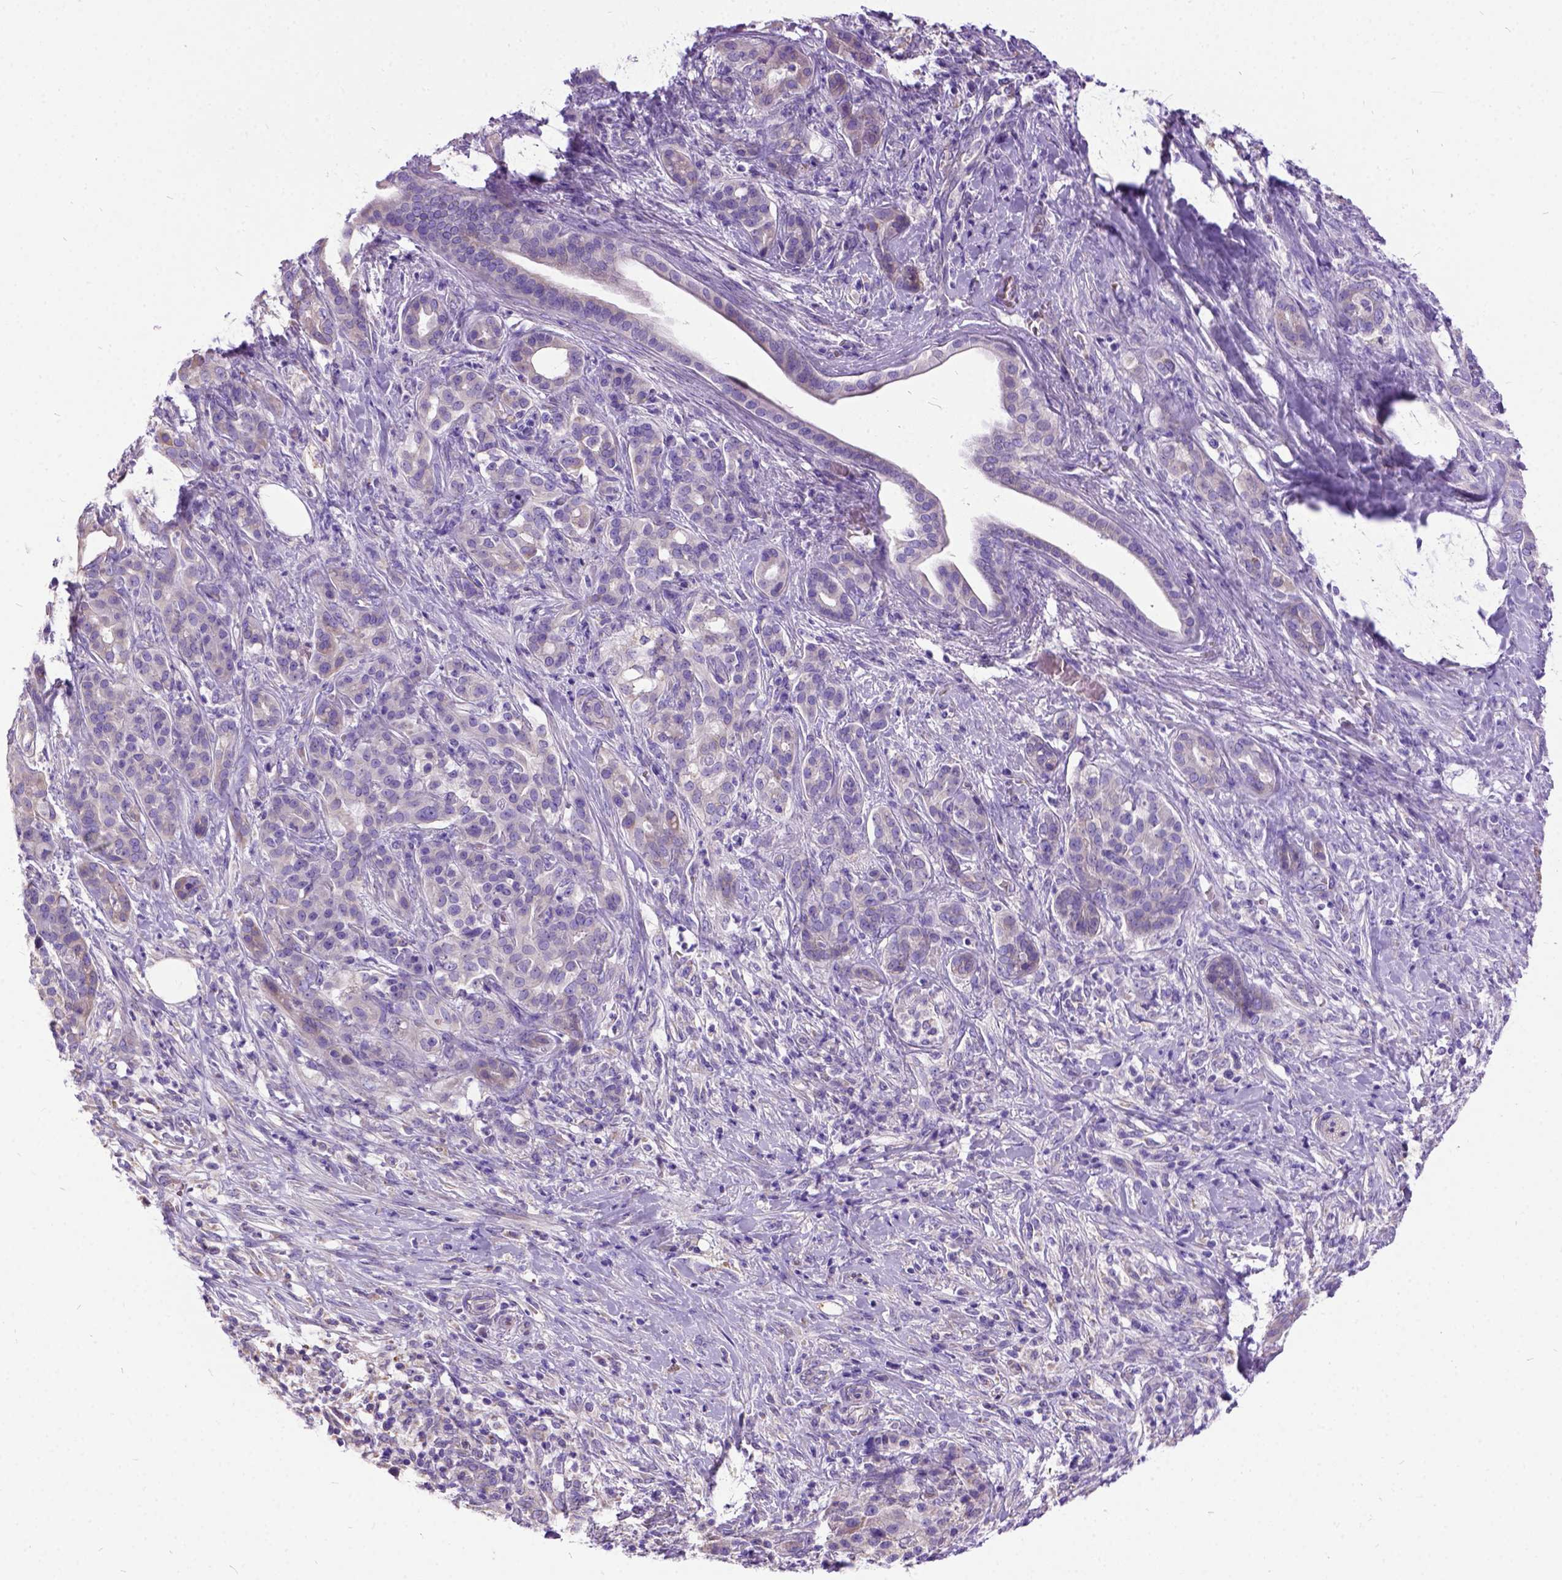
{"staining": {"intensity": "negative", "quantity": "none", "location": "none"}, "tissue": "pancreatic cancer", "cell_type": "Tumor cells", "image_type": "cancer", "snomed": [{"axis": "morphology", "description": "Normal tissue, NOS"}, {"axis": "morphology", "description": "Inflammation, NOS"}, {"axis": "morphology", "description": "Adenocarcinoma, NOS"}, {"axis": "topography", "description": "Pancreas"}], "caption": "A histopathology image of pancreatic adenocarcinoma stained for a protein displays no brown staining in tumor cells.", "gene": "CFAP54", "patient": {"sex": "male", "age": 57}}